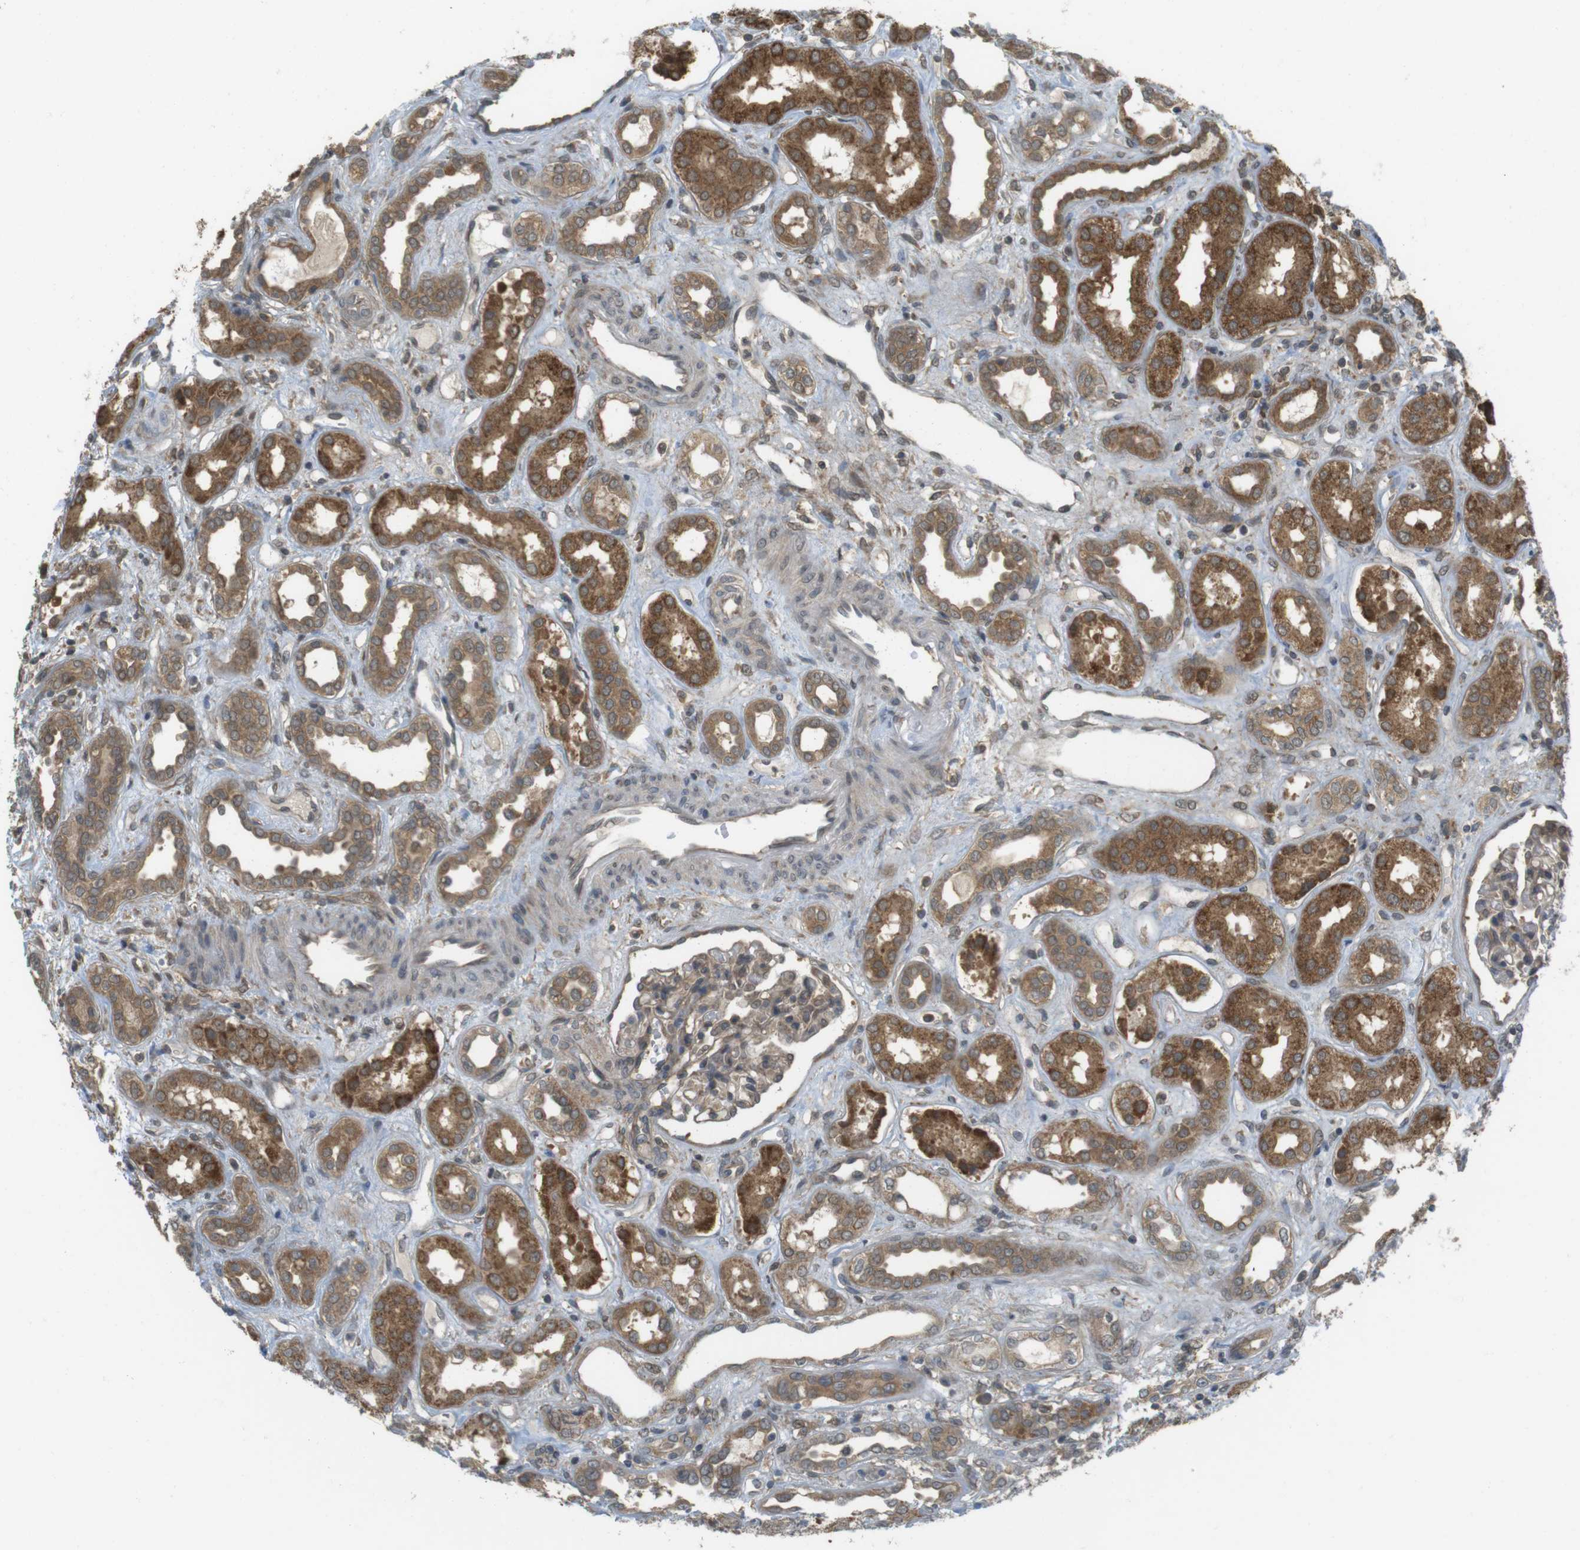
{"staining": {"intensity": "weak", "quantity": "<25%", "location": "cytoplasmic/membranous"}, "tissue": "kidney", "cell_type": "Cells in glomeruli", "image_type": "normal", "snomed": [{"axis": "morphology", "description": "Normal tissue, NOS"}, {"axis": "topography", "description": "Kidney"}], "caption": "An image of kidney stained for a protein demonstrates no brown staining in cells in glomeruli.", "gene": "RNF130", "patient": {"sex": "male", "age": 59}}